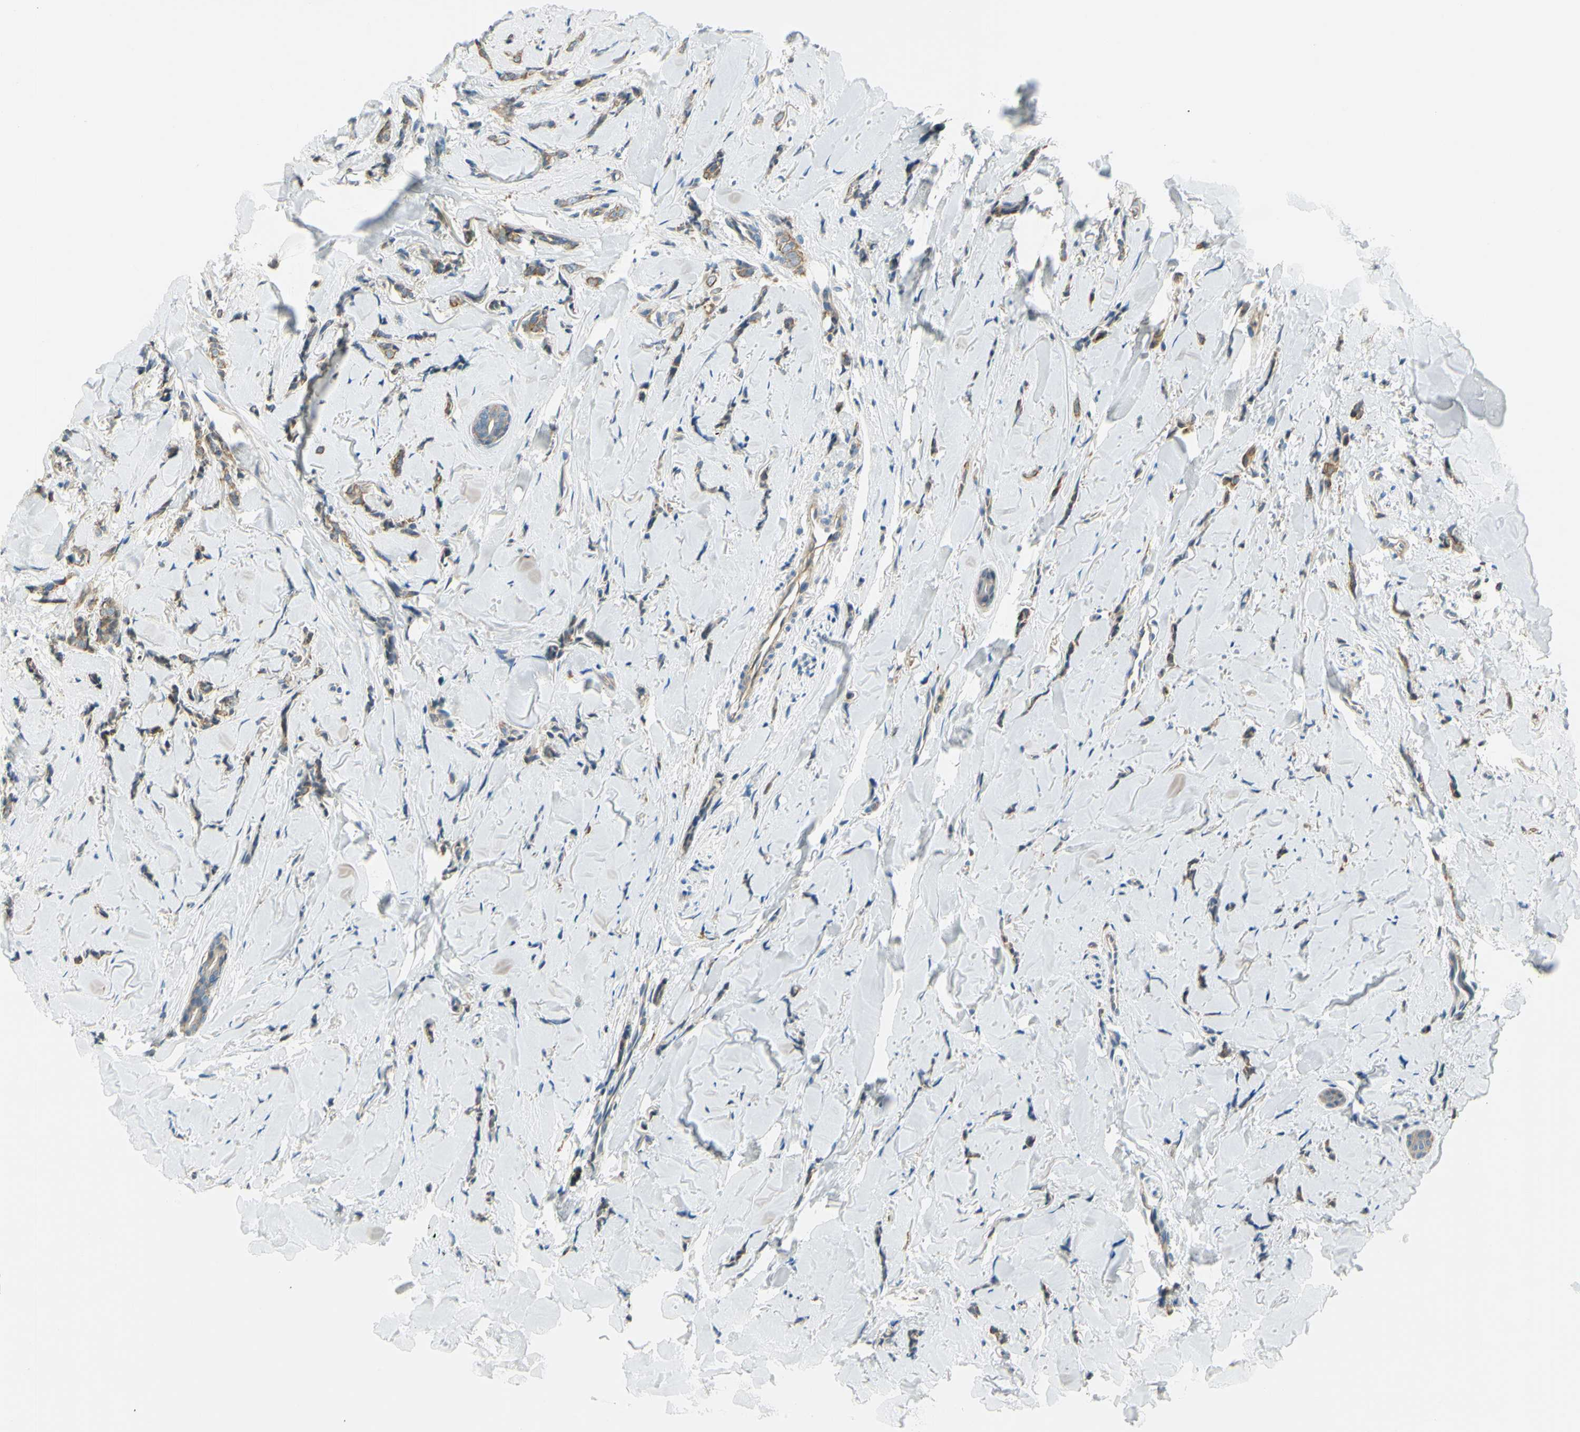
{"staining": {"intensity": "moderate", "quantity": "25%-75%", "location": "cytoplasmic/membranous"}, "tissue": "breast cancer", "cell_type": "Tumor cells", "image_type": "cancer", "snomed": [{"axis": "morphology", "description": "Lobular carcinoma"}, {"axis": "topography", "description": "Skin"}, {"axis": "topography", "description": "Breast"}], "caption": "Tumor cells exhibit moderate cytoplasmic/membranous staining in approximately 25%-75% of cells in lobular carcinoma (breast).", "gene": "LAMA3", "patient": {"sex": "female", "age": 46}}